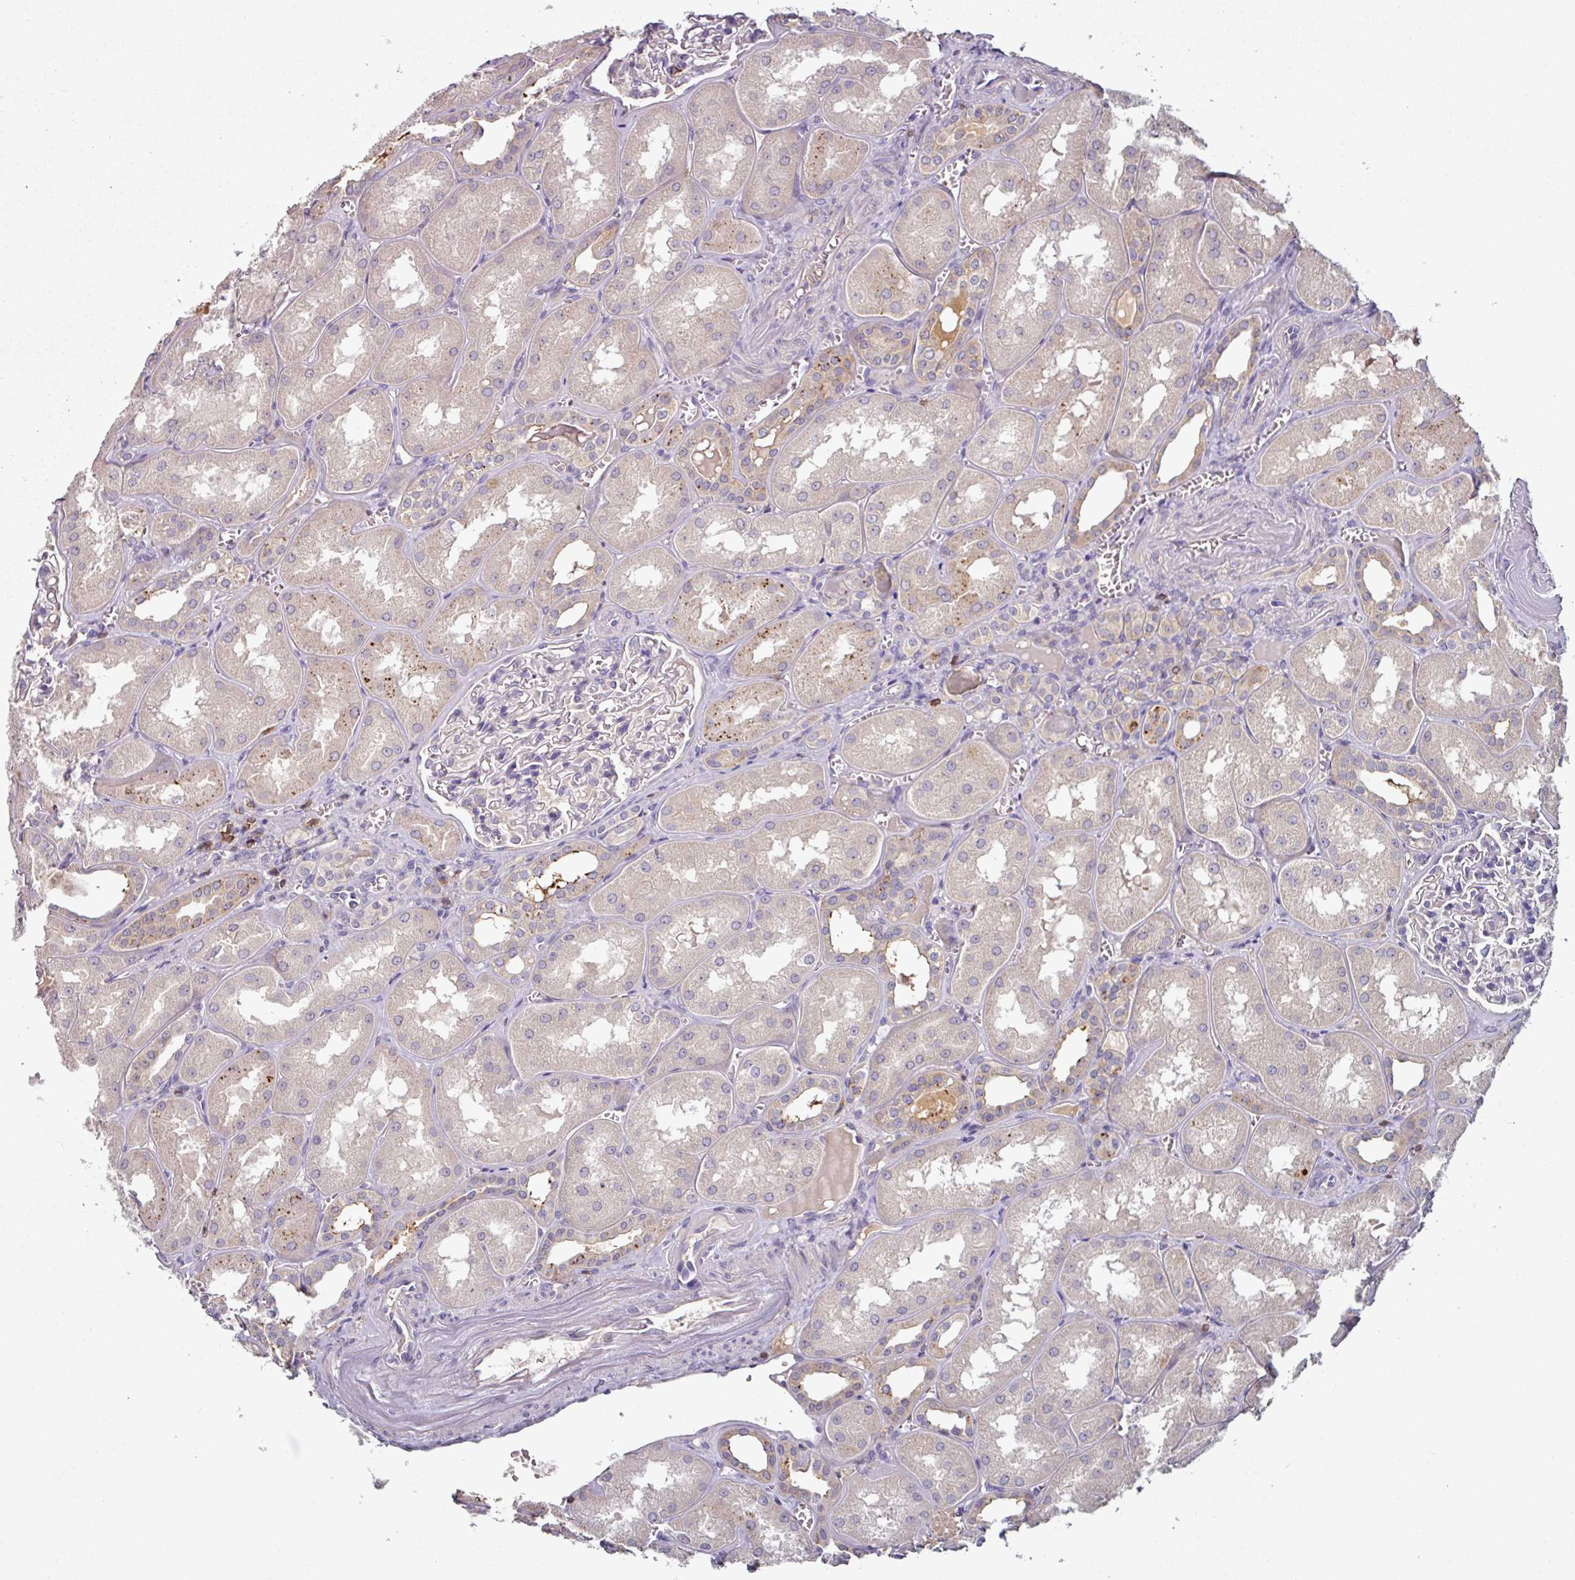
{"staining": {"intensity": "negative", "quantity": "none", "location": "none"}, "tissue": "kidney", "cell_type": "Cells in glomeruli", "image_type": "normal", "snomed": [{"axis": "morphology", "description": "Normal tissue, NOS"}, {"axis": "topography", "description": "Kidney"}], "caption": "This is an immunohistochemistry image of unremarkable kidney. There is no staining in cells in glomeruli.", "gene": "CD3G", "patient": {"sex": "male", "age": 61}}